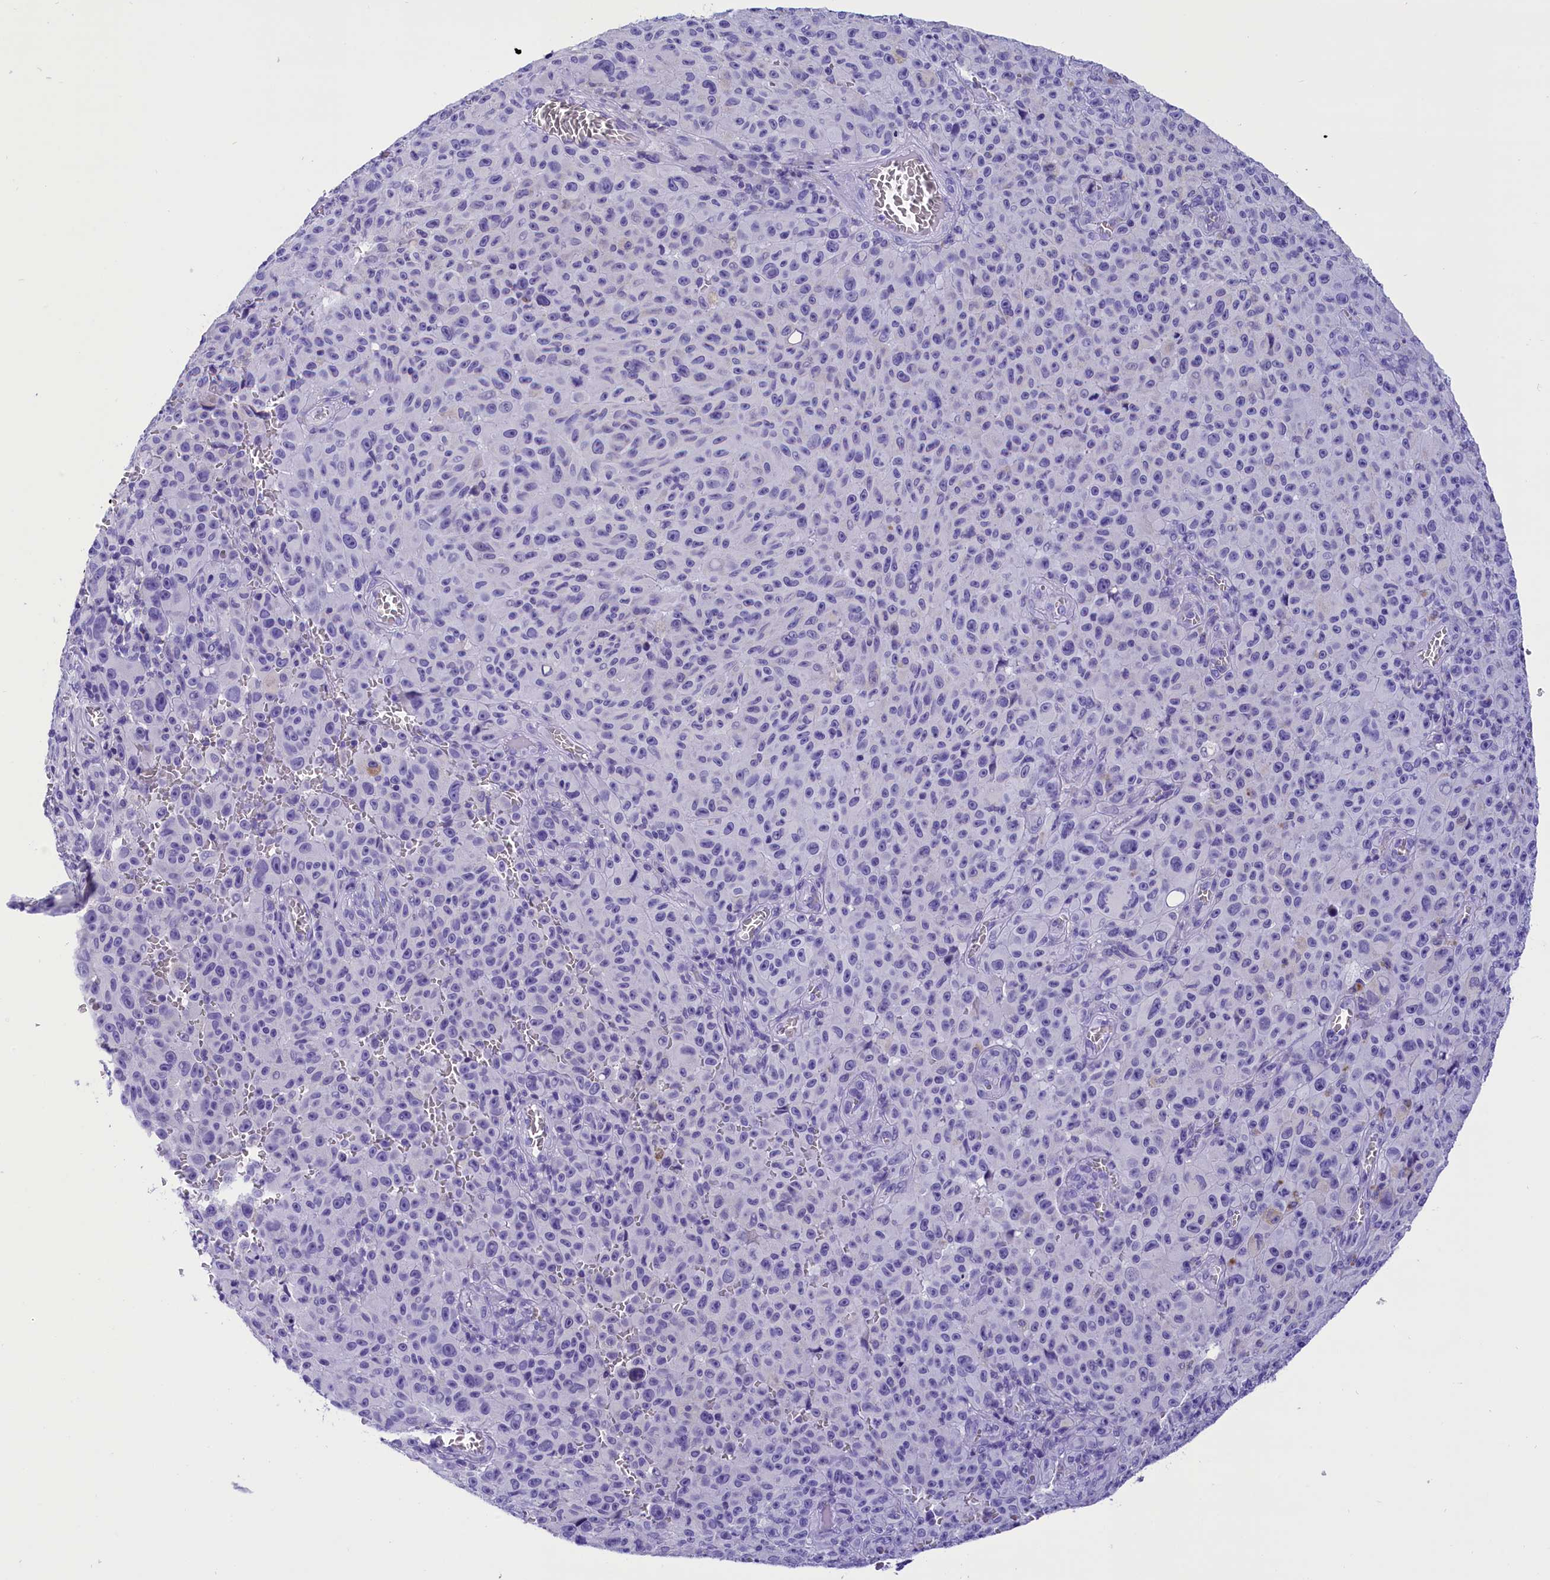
{"staining": {"intensity": "negative", "quantity": "none", "location": "none"}, "tissue": "melanoma", "cell_type": "Tumor cells", "image_type": "cancer", "snomed": [{"axis": "morphology", "description": "Malignant melanoma, NOS"}, {"axis": "topography", "description": "Skin"}], "caption": "A histopathology image of human melanoma is negative for staining in tumor cells. (DAB IHC visualized using brightfield microscopy, high magnification).", "gene": "ABAT", "patient": {"sex": "female", "age": 82}}